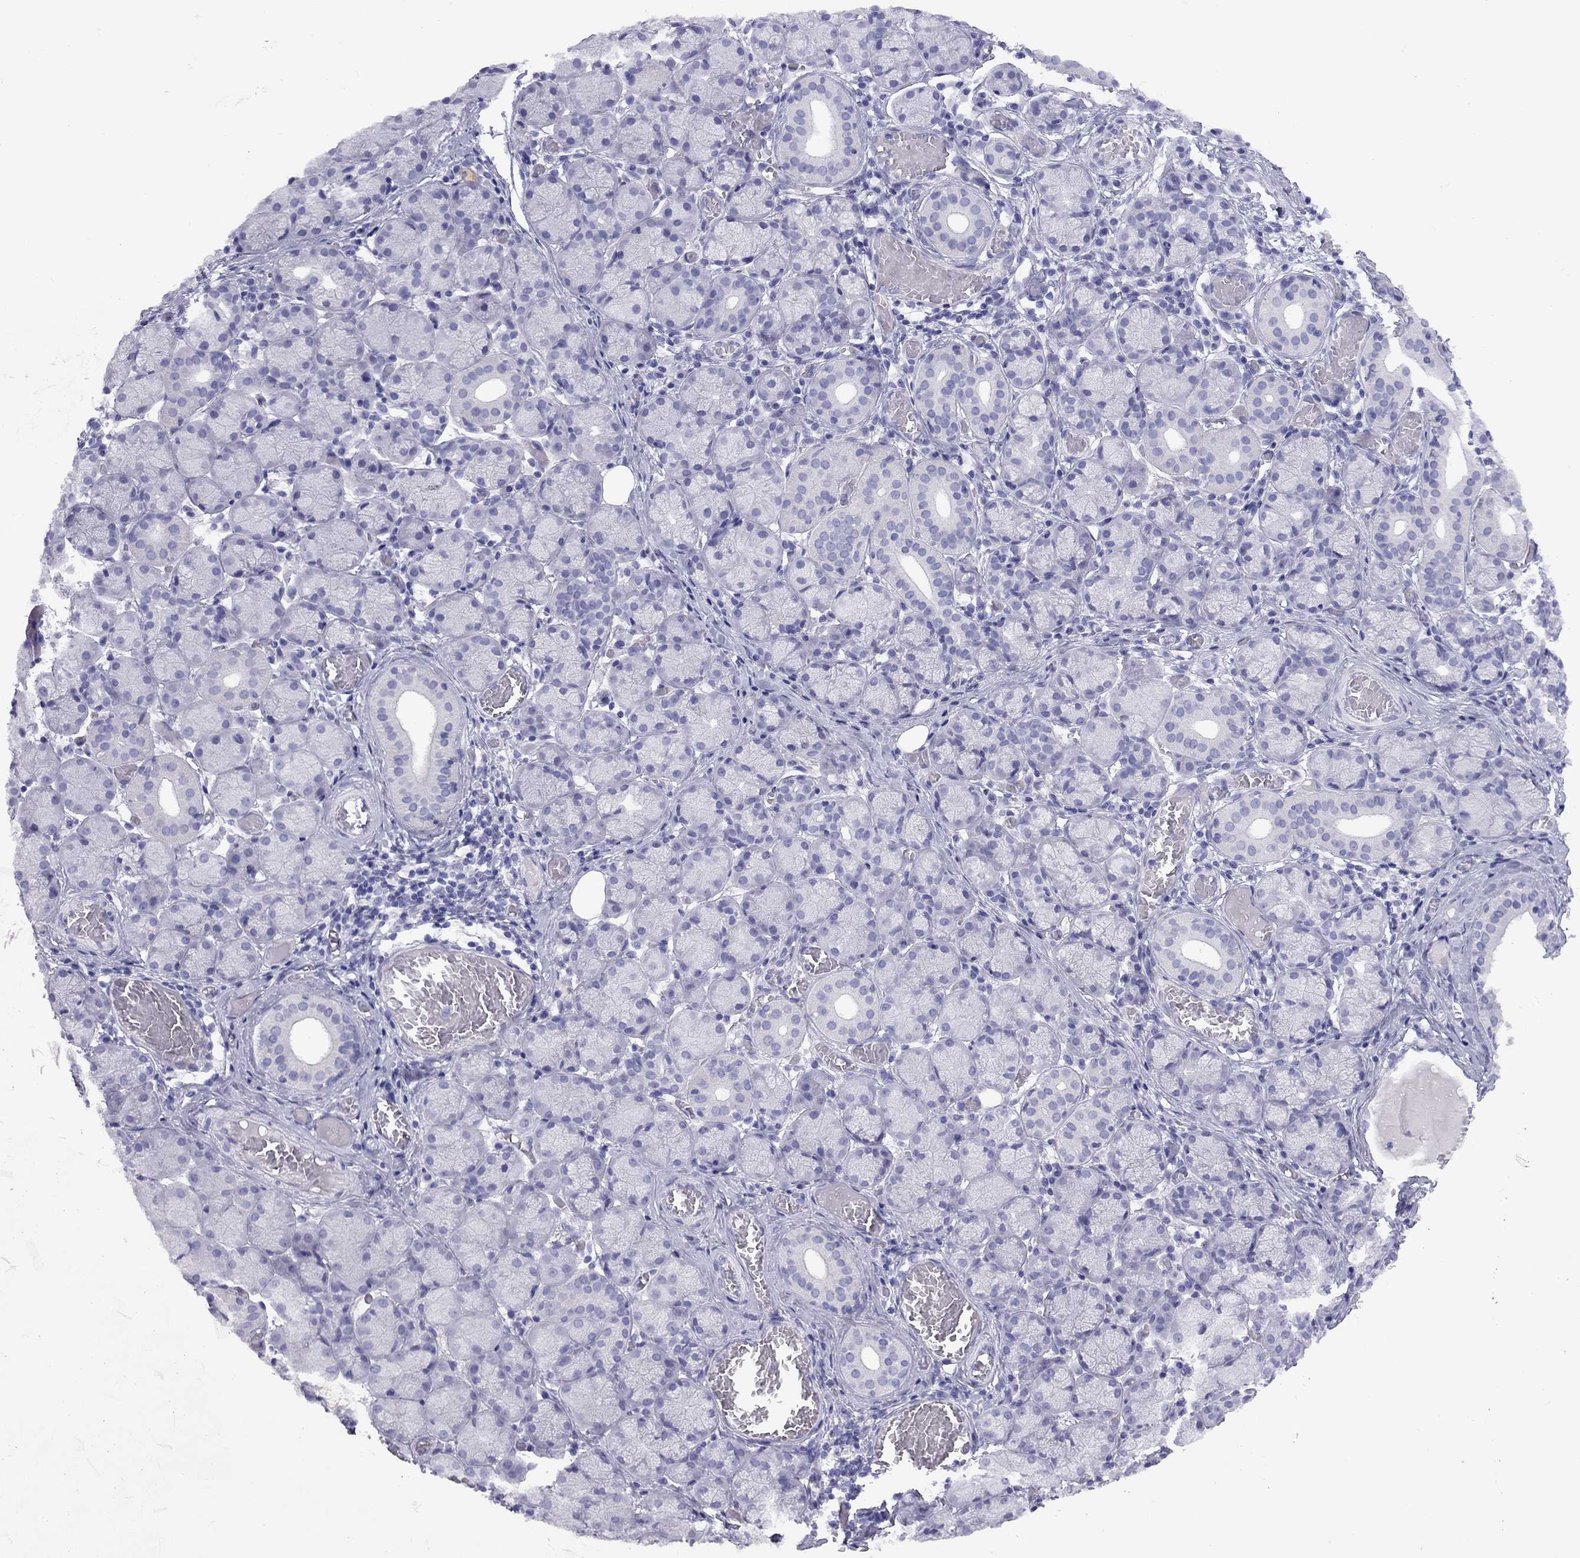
{"staining": {"intensity": "negative", "quantity": "none", "location": "none"}, "tissue": "salivary gland", "cell_type": "Glandular cells", "image_type": "normal", "snomed": [{"axis": "morphology", "description": "Normal tissue, NOS"}, {"axis": "topography", "description": "Salivary gland"}, {"axis": "topography", "description": "Peripheral nerve tissue"}], "caption": "The immunohistochemistry image has no significant staining in glandular cells of salivary gland.", "gene": "FSCN3", "patient": {"sex": "female", "age": 24}}